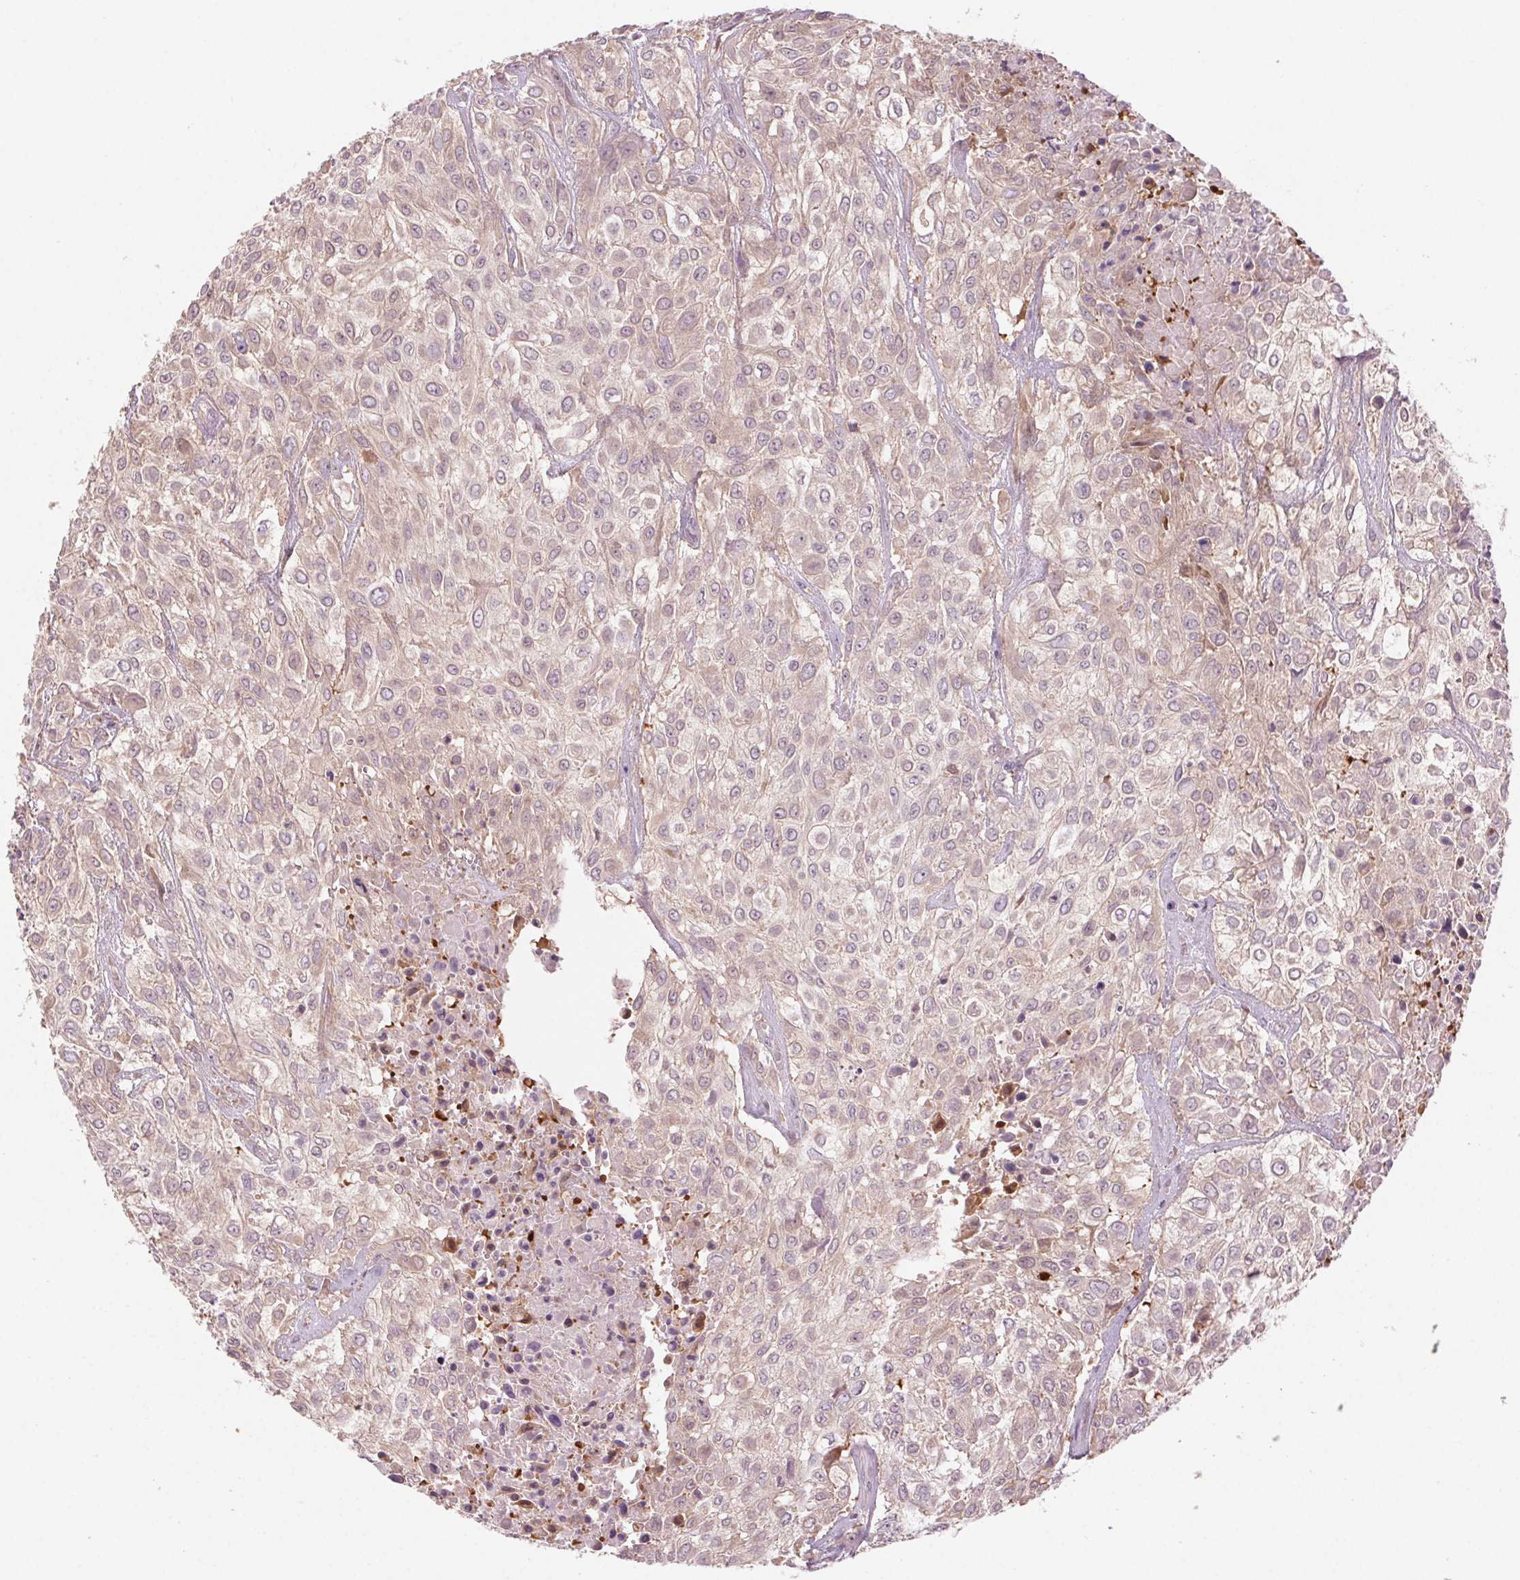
{"staining": {"intensity": "negative", "quantity": "none", "location": "none"}, "tissue": "urothelial cancer", "cell_type": "Tumor cells", "image_type": "cancer", "snomed": [{"axis": "morphology", "description": "Urothelial carcinoma, High grade"}, {"axis": "topography", "description": "Urinary bladder"}], "caption": "DAB (3,3'-diaminobenzidine) immunohistochemical staining of urothelial cancer reveals no significant positivity in tumor cells.", "gene": "HHLA2", "patient": {"sex": "male", "age": 57}}